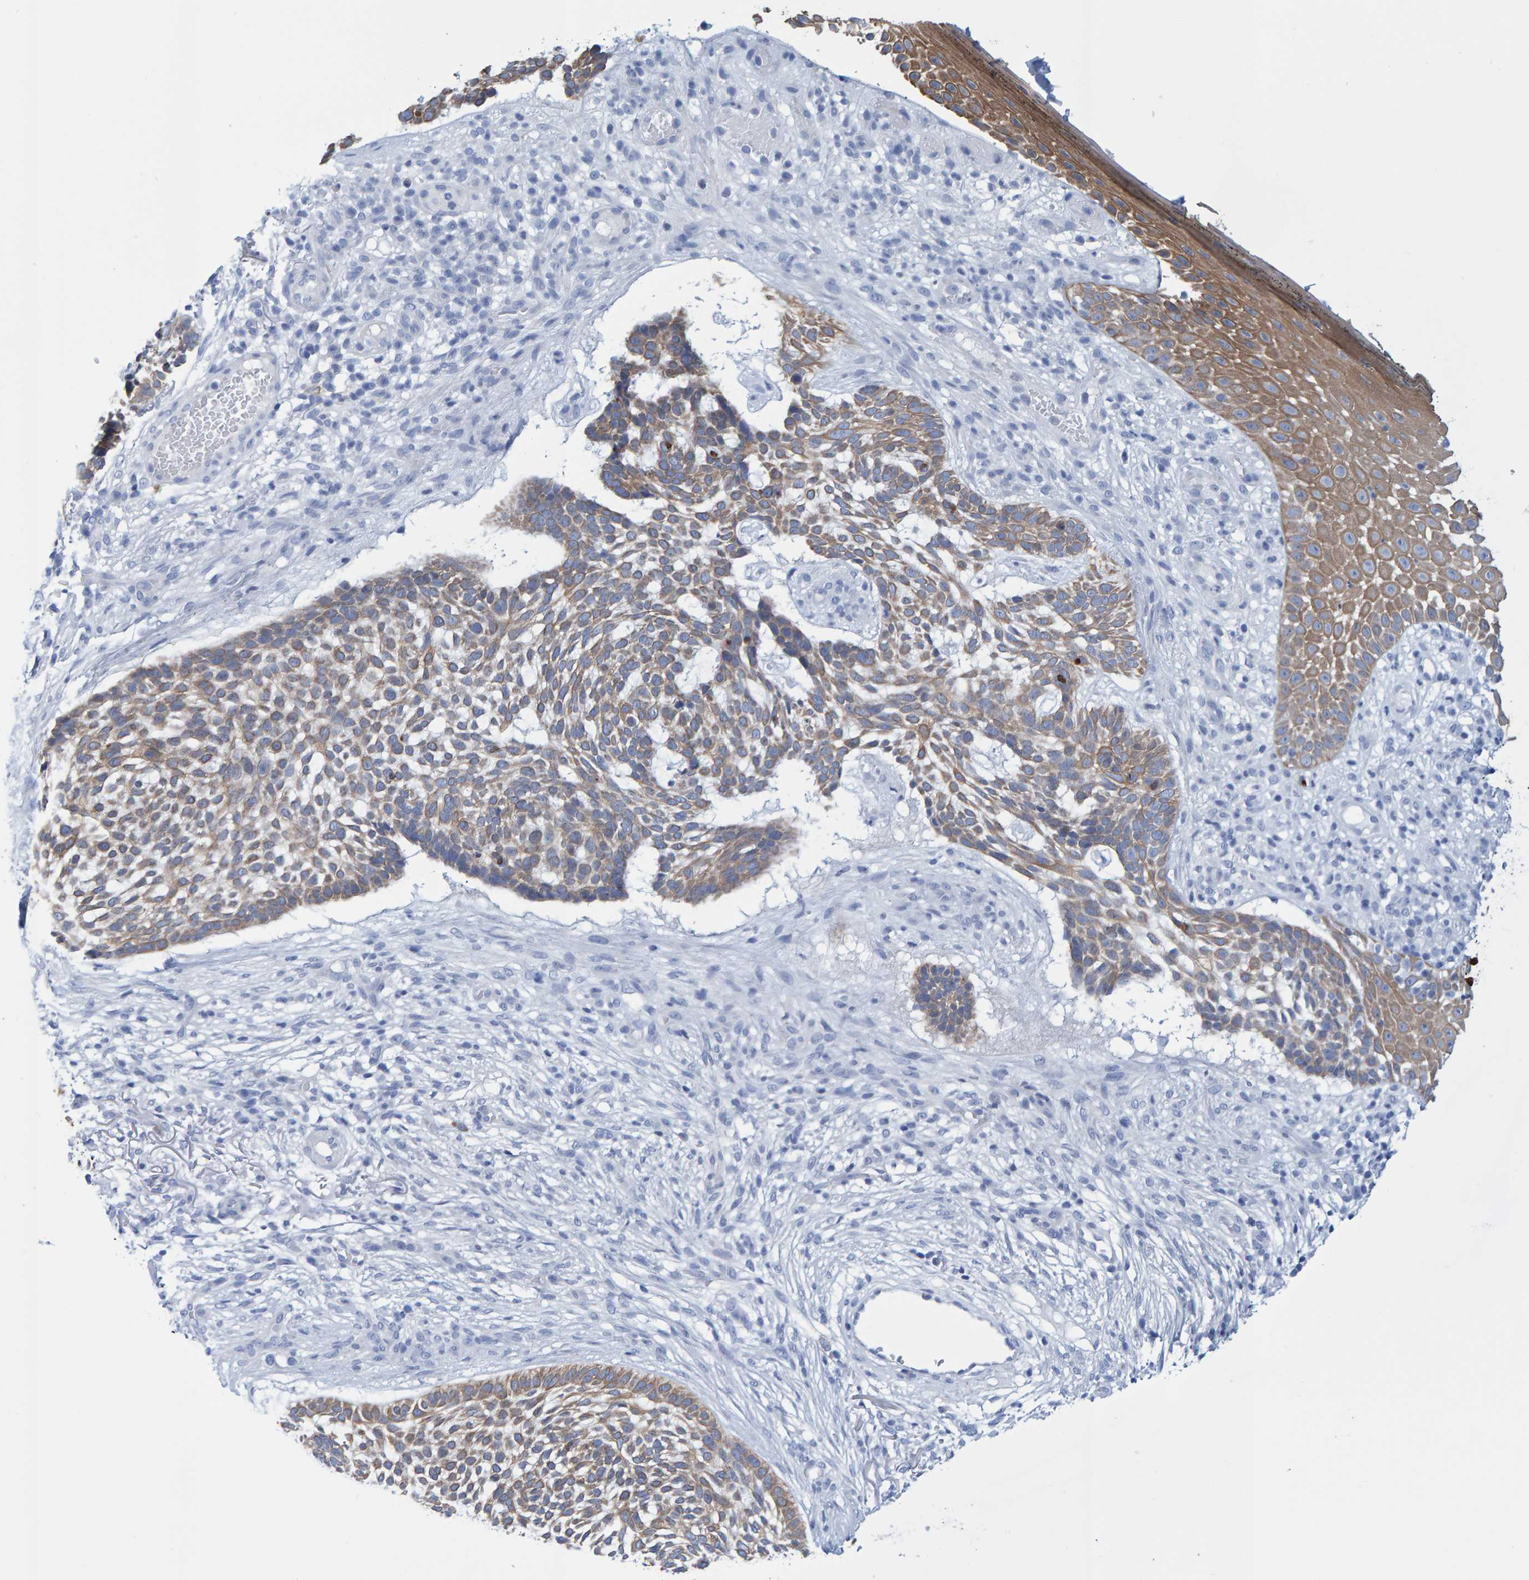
{"staining": {"intensity": "moderate", "quantity": ">75%", "location": "cytoplasmic/membranous"}, "tissue": "skin cancer", "cell_type": "Tumor cells", "image_type": "cancer", "snomed": [{"axis": "morphology", "description": "Basal cell carcinoma"}, {"axis": "topography", "description": "Skin"}], "caption": "Protein positivity by immunohistochemistry (IHC) displays moderate cytoplasmic/membranous staining in approximately >75% of tumor cells in skin basal cell carcinoma.", "gene": "JAKMIP3", "patient": {"sex": "female", "age": 64}}